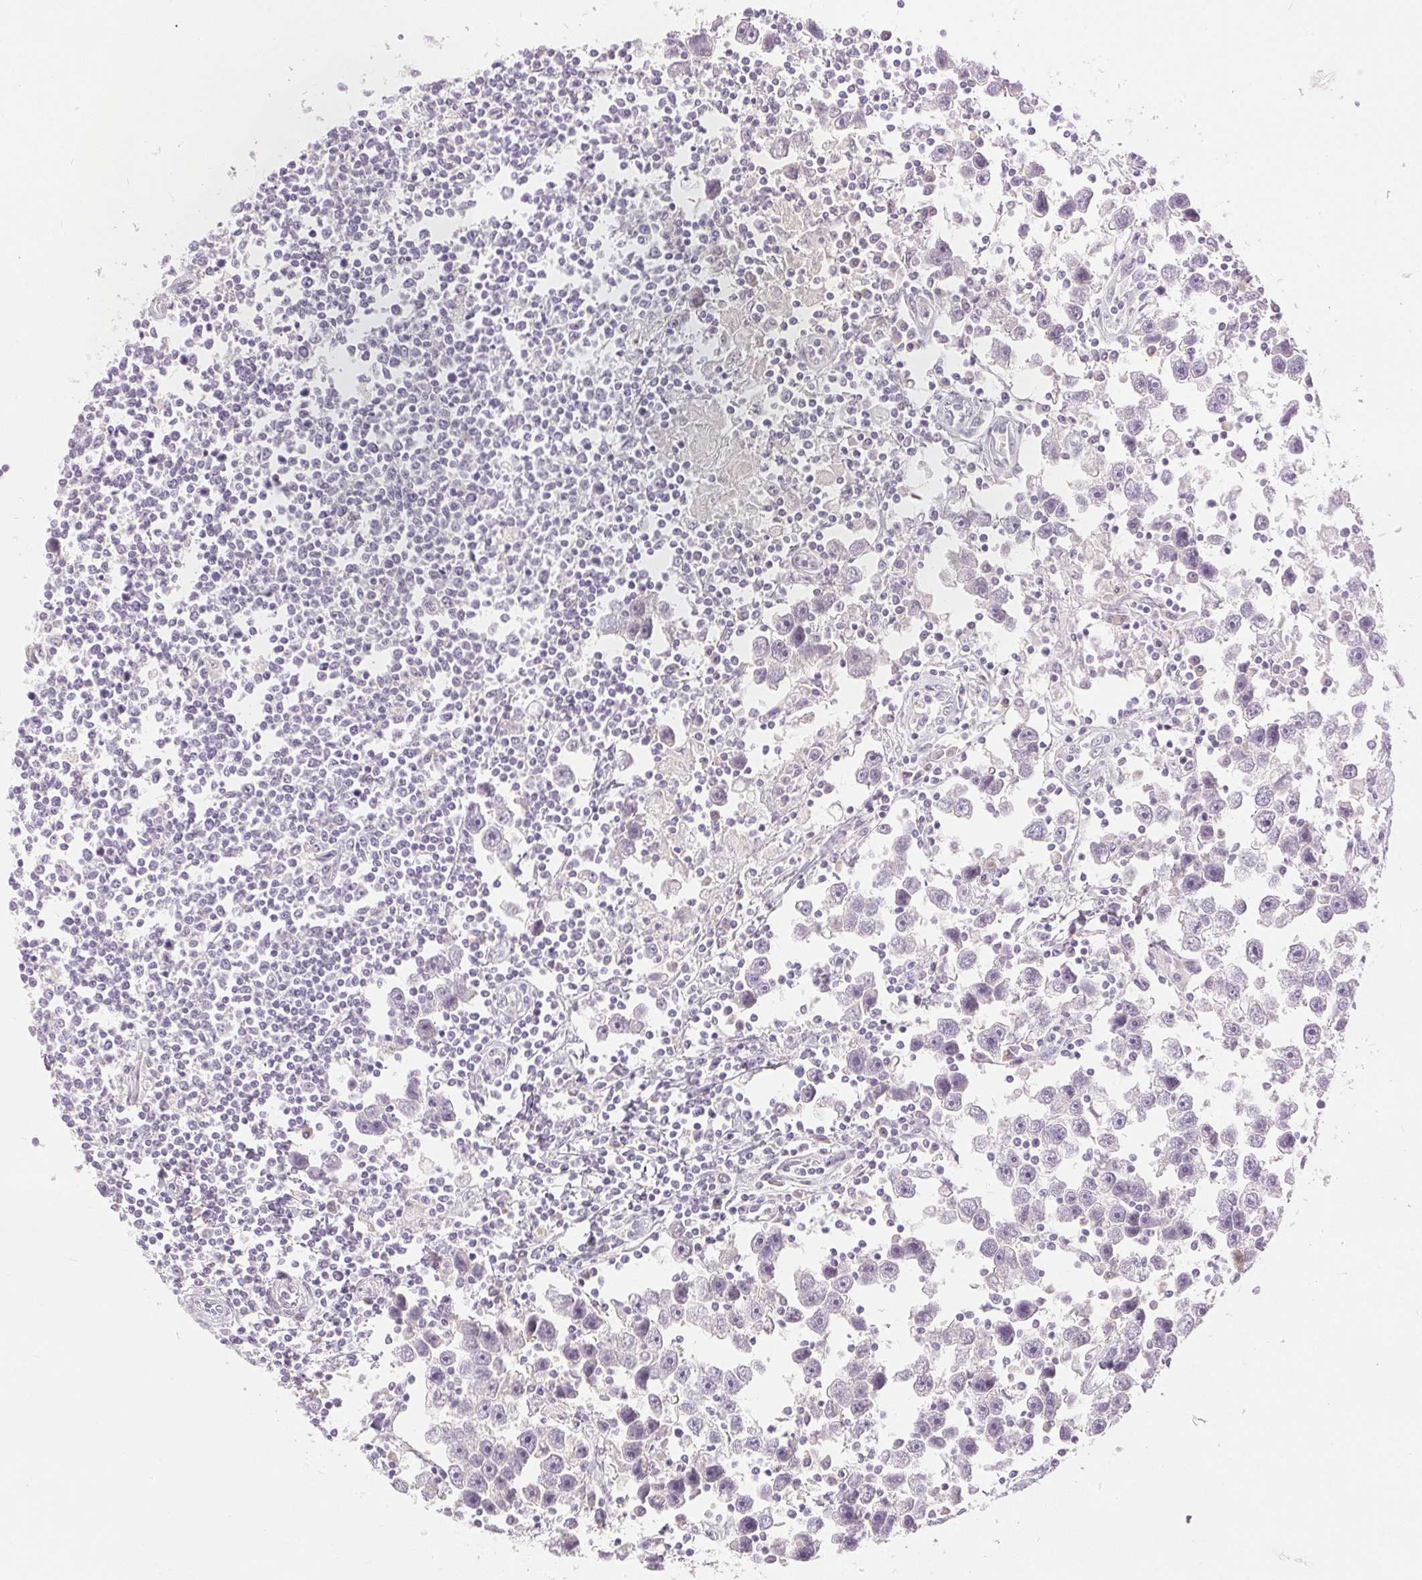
{"staining": {"intensity": "negative", "quantity": "none", "location": "none"}, "tissue": "testis cancer", "cell_type": "Tumor cells", "image_type": "cancer", "snomed": [{"axis": "morphology", "description": "Seminoma, NOS"}, {"axis": "topography", "description": "Testis"}], "caption": "High power microscopy photomicrograph of an immunohistochemistry (IHC) histopathology image of testis seminoma, revealing no significant expression in tumor cells. (Stains: DAB (3,3'-diaminobenzidine) IHC with hematoxylin counter stain, Microscopy: brightfield microscopy at high magnification).", "gene": "DSG3", "patient": {"sex": "male", "age": 30}}